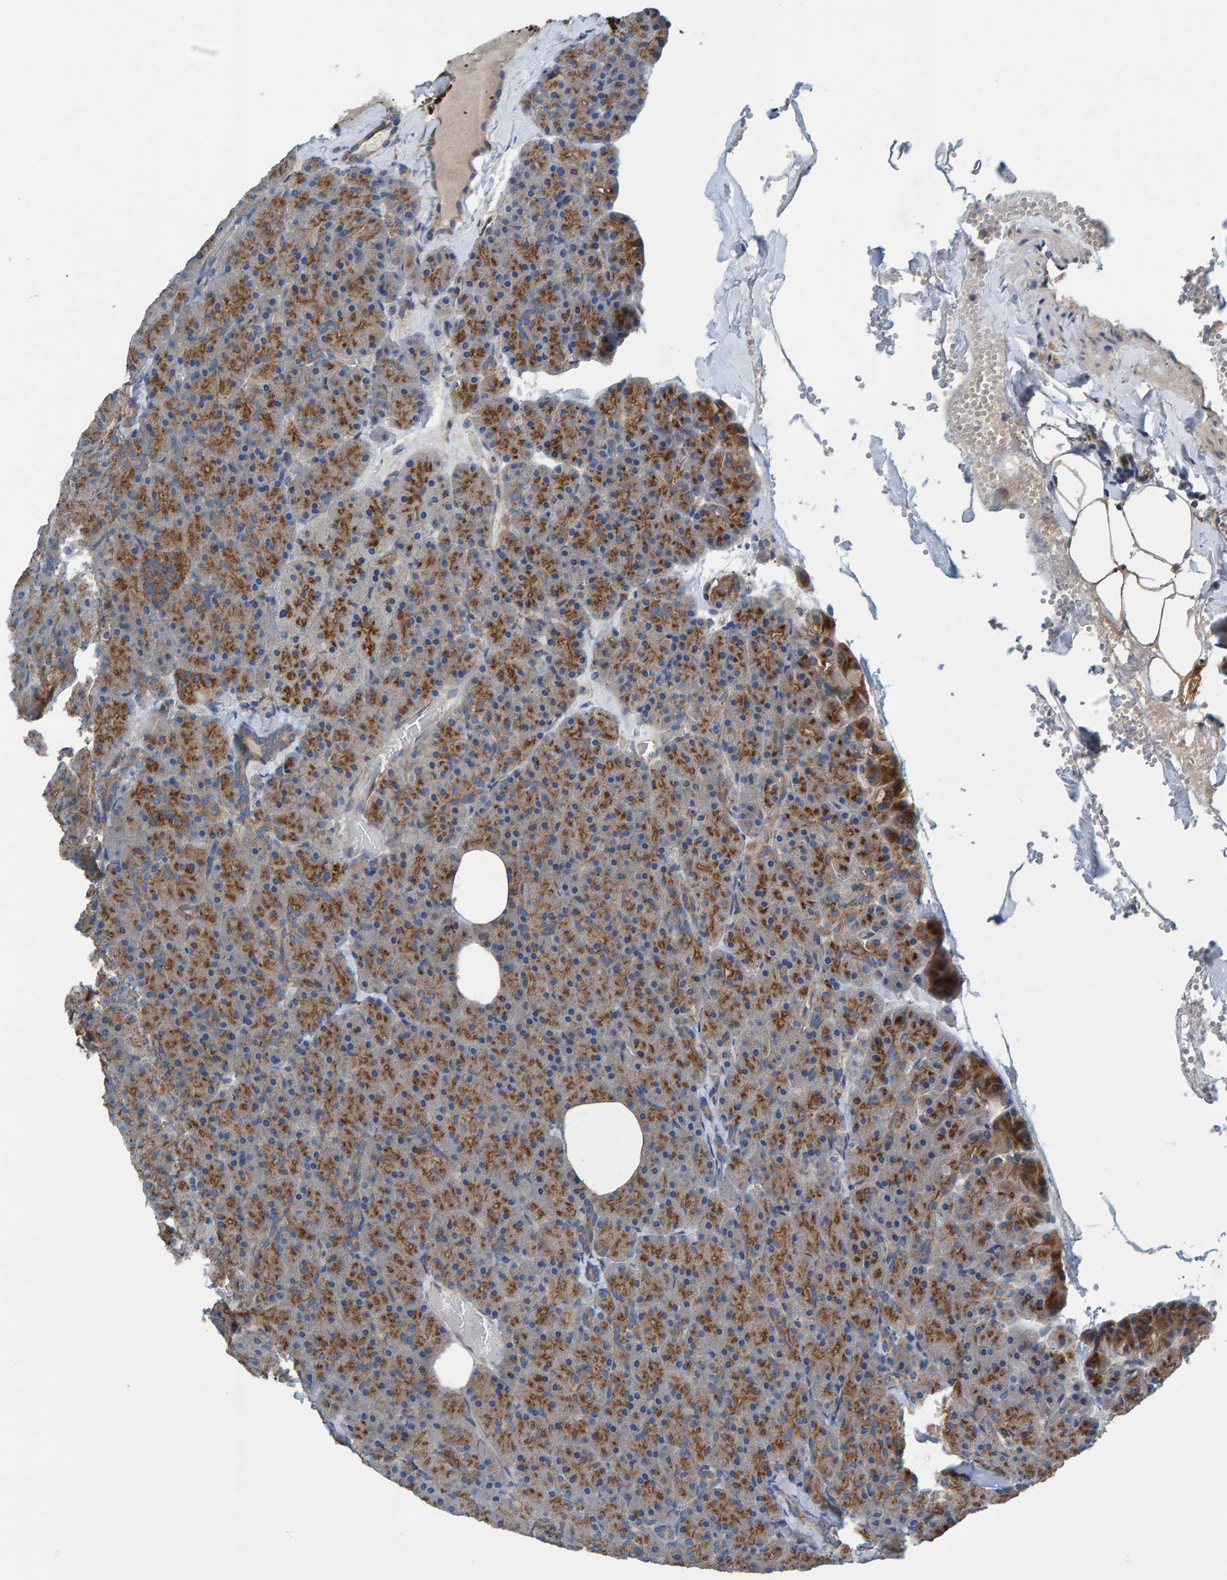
{"staining": {"intensity": "moderate", "quantity": ">75%", "location": "cytoplasmic/membranous"}, "tissue": "pancreas", "cell_type": "Exocrine glandular cells", "image_type": "normal", "snomed": [{"axis": "morphology", "description": "Normal tissue, NOS"}, {"axis": "morphology", "description": "Carcinoid, malignant, NOS"}, {"axis": "topography", "description": "Pancreas"}], "caption": "Approximately >75% of exocrine glandular cells in benign human pancreas exhibit moderate cytoplasmic/membranous protein staining as visualized by brown immunohistochemical staining.", "gene": "MKLN1", "patient": {"sex": "female", "age": 35}}